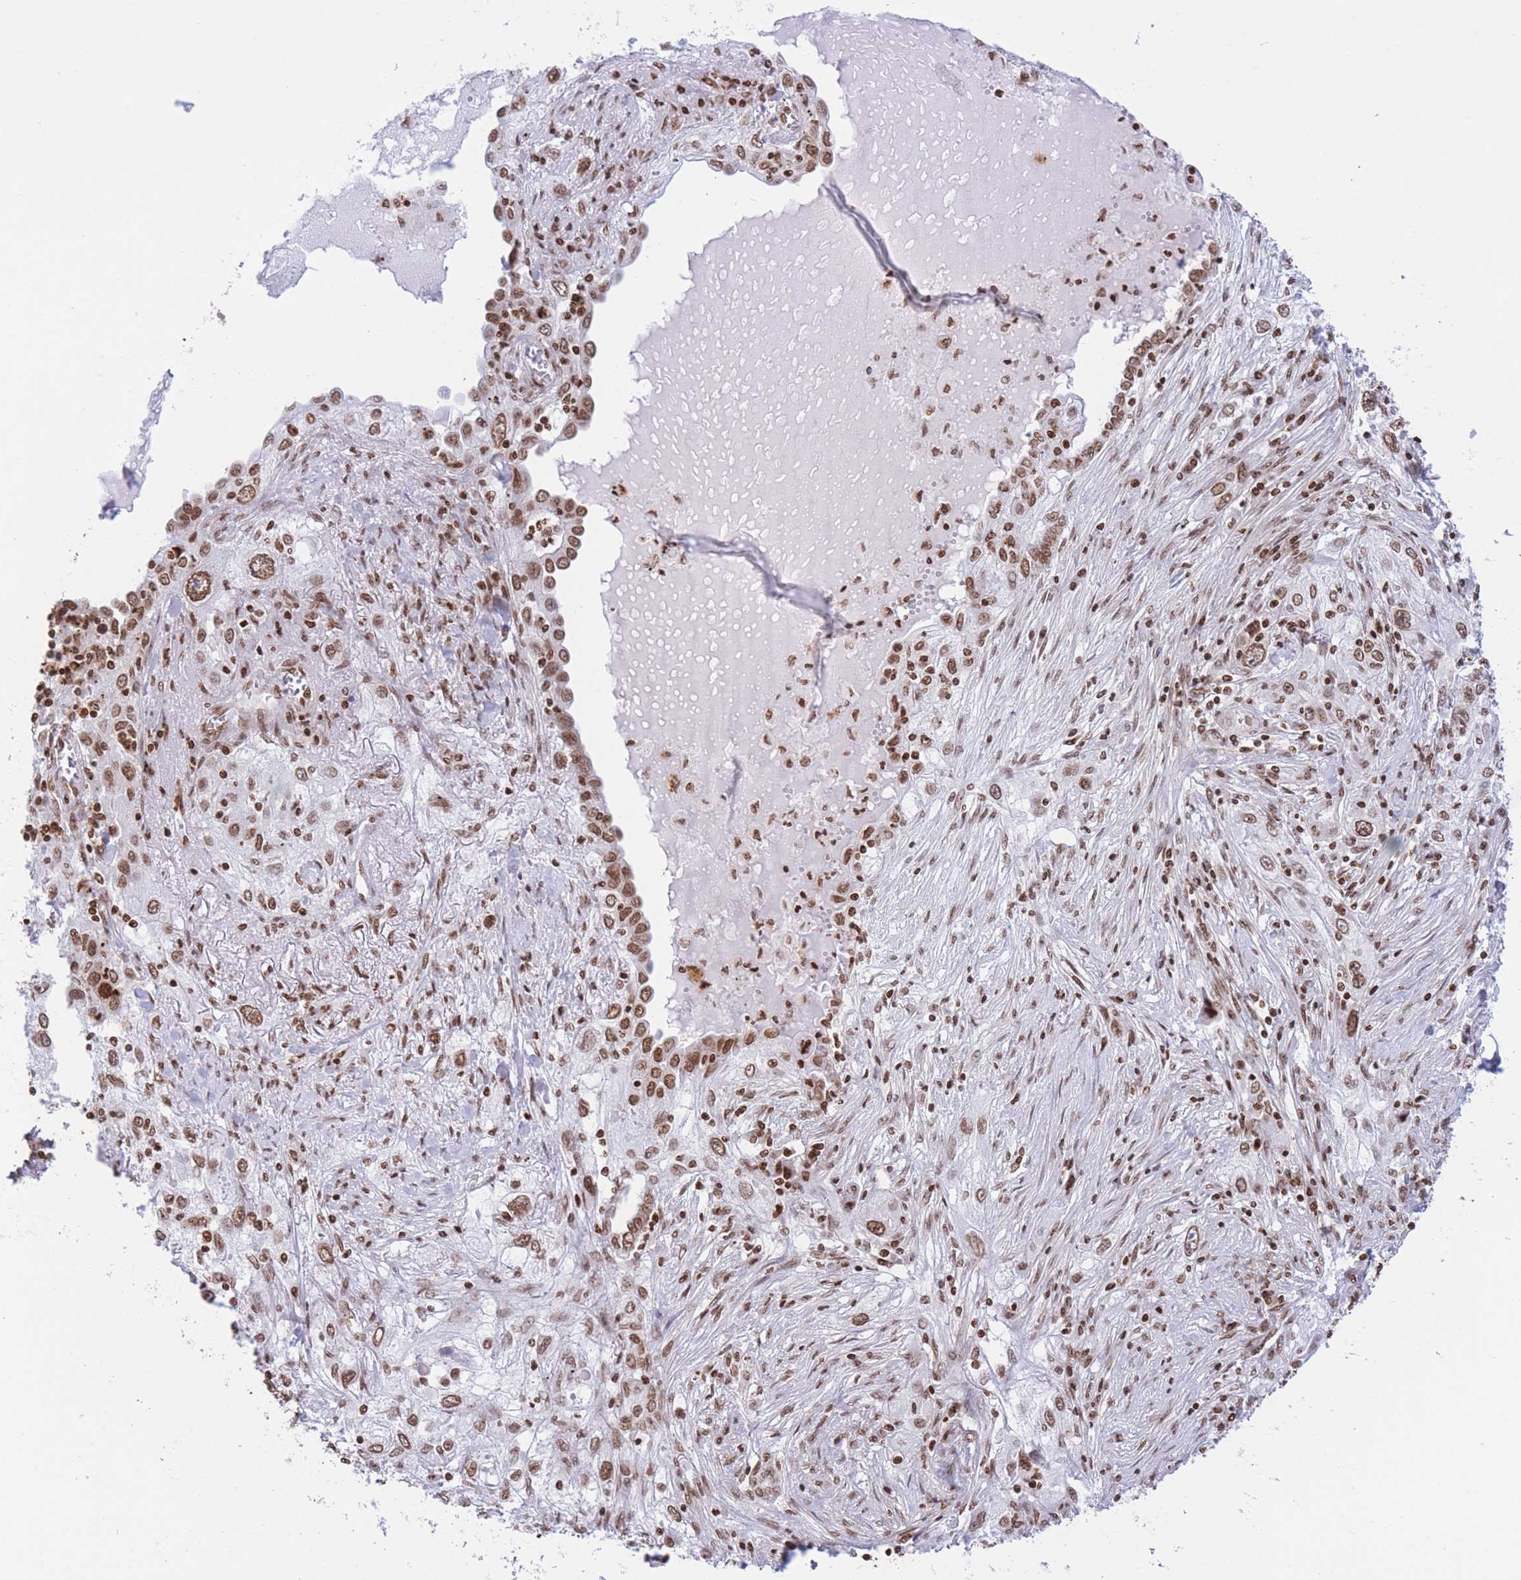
{"staining": {"intensity": "moderate", "quantity": ">75%", "location": "nuclear"}, "tissue": "lung cancer", "cell_type": "Tumor cells", "image_type": "cancer", "snomed": [{"axis": "morphology", "description": "Squamous cell carcinoma, NOS"}, {"axis": "topography", "description": "Lung"}], "caption": "Immunohistochemistry (IHC) (DAB) staining of human lung cancer (squamous cell carcinoma) displays moderate nuclear protein staining in approximately >75% of tumor cells.", "gene": "H2BC11", "patient": {"sex": "female", "age": 69}}